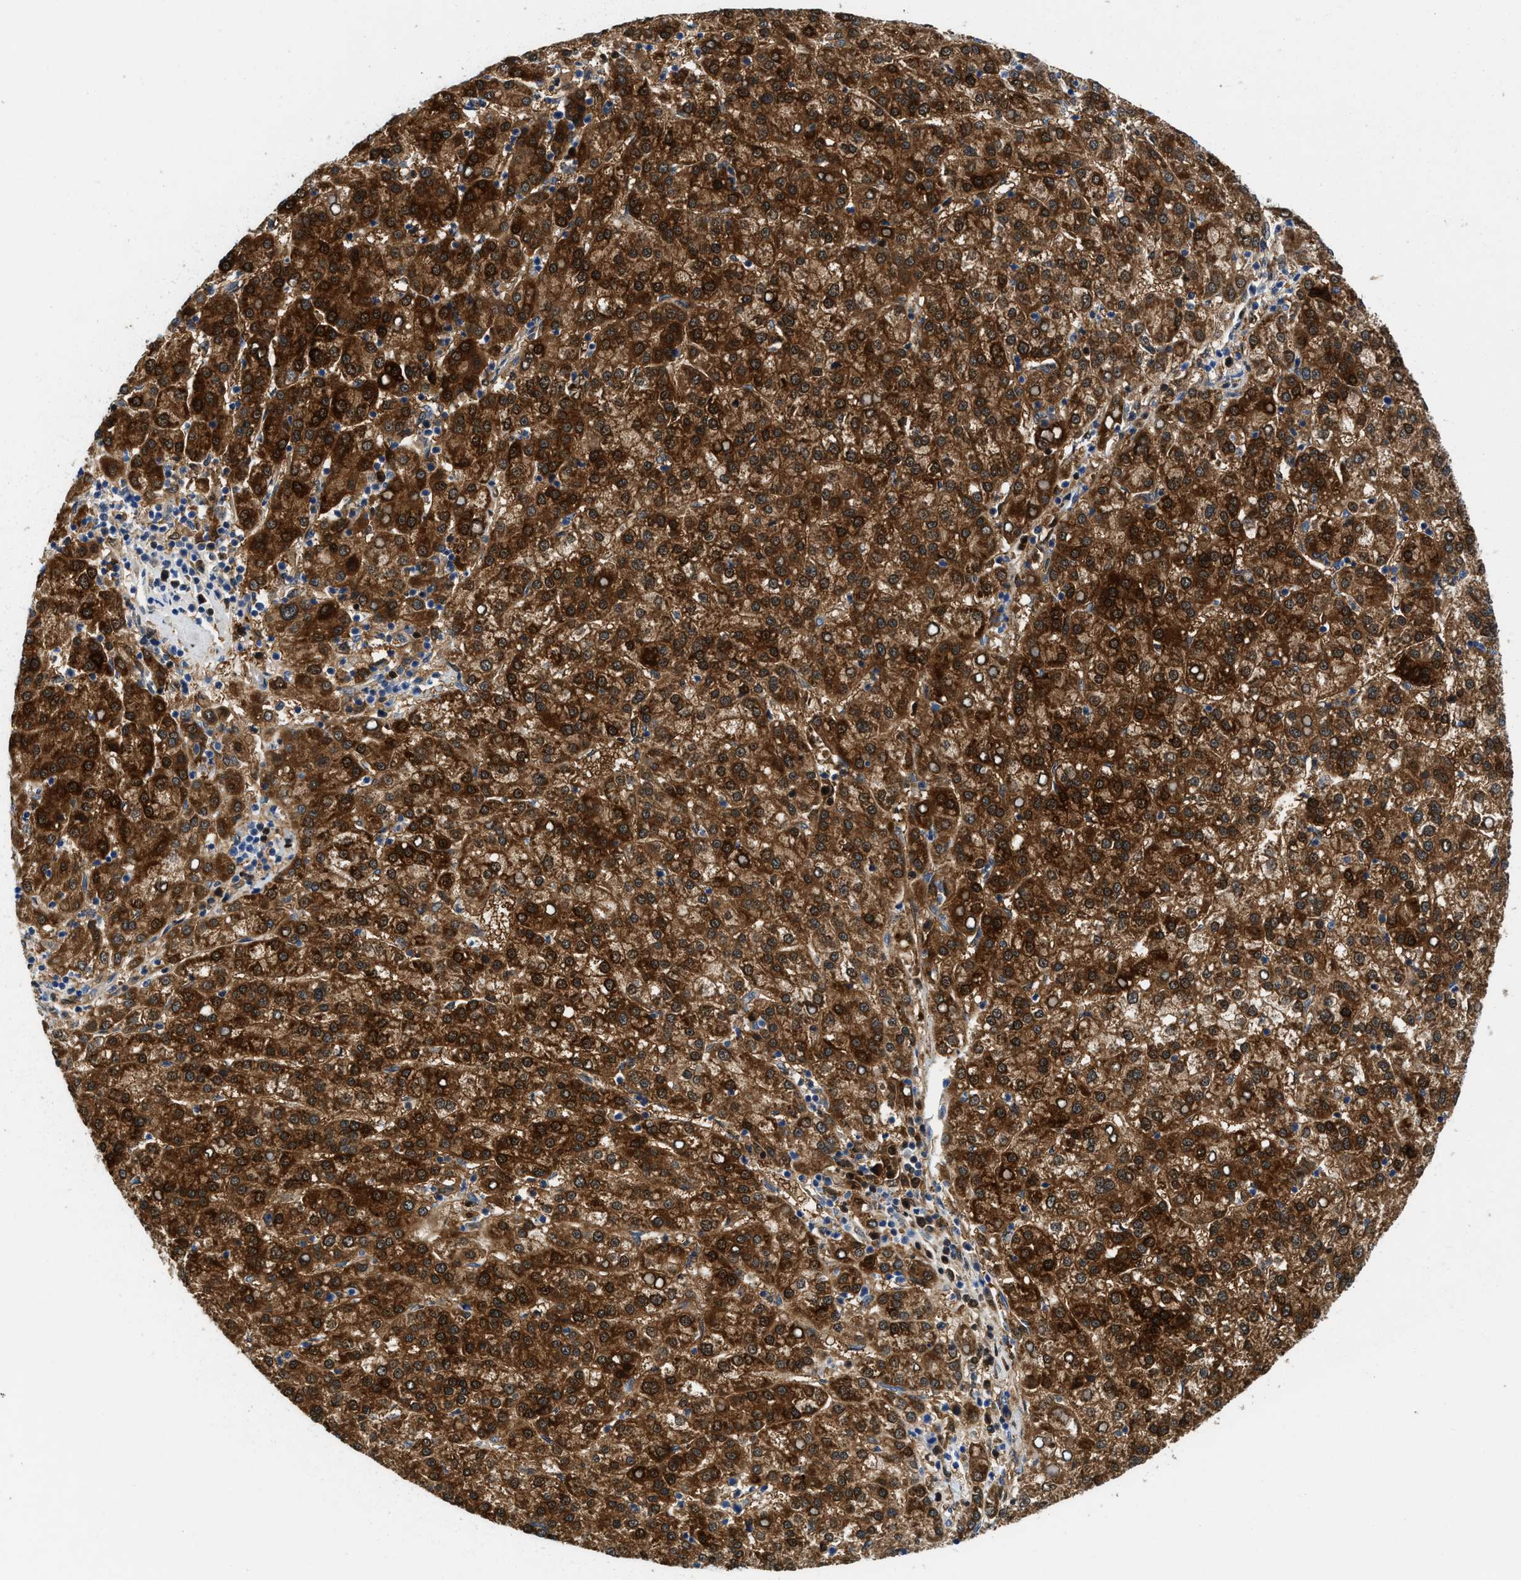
{"staining": {"intensity": "strong", "quantity": ">75%", "location": "cytoplasmic/membranous,nuclear"}, "tissue": "liver cancer", "cell_type": "Tumor cells", "image_type": "cancer", "snomed": [{"axis": "morphology", "description": "Carcinoma, Hepatocellular, NOS"}, {"axis": "topography", "description": "Liver"}], "caption": "Immunohistochemistry of liver cancer displays high levels of strong cytoplasmic/membranous and nuclear staining in approximately >75% of tumor cells.", "gene": "CBR1", "patient": {"sex": "female", "age": 58}}